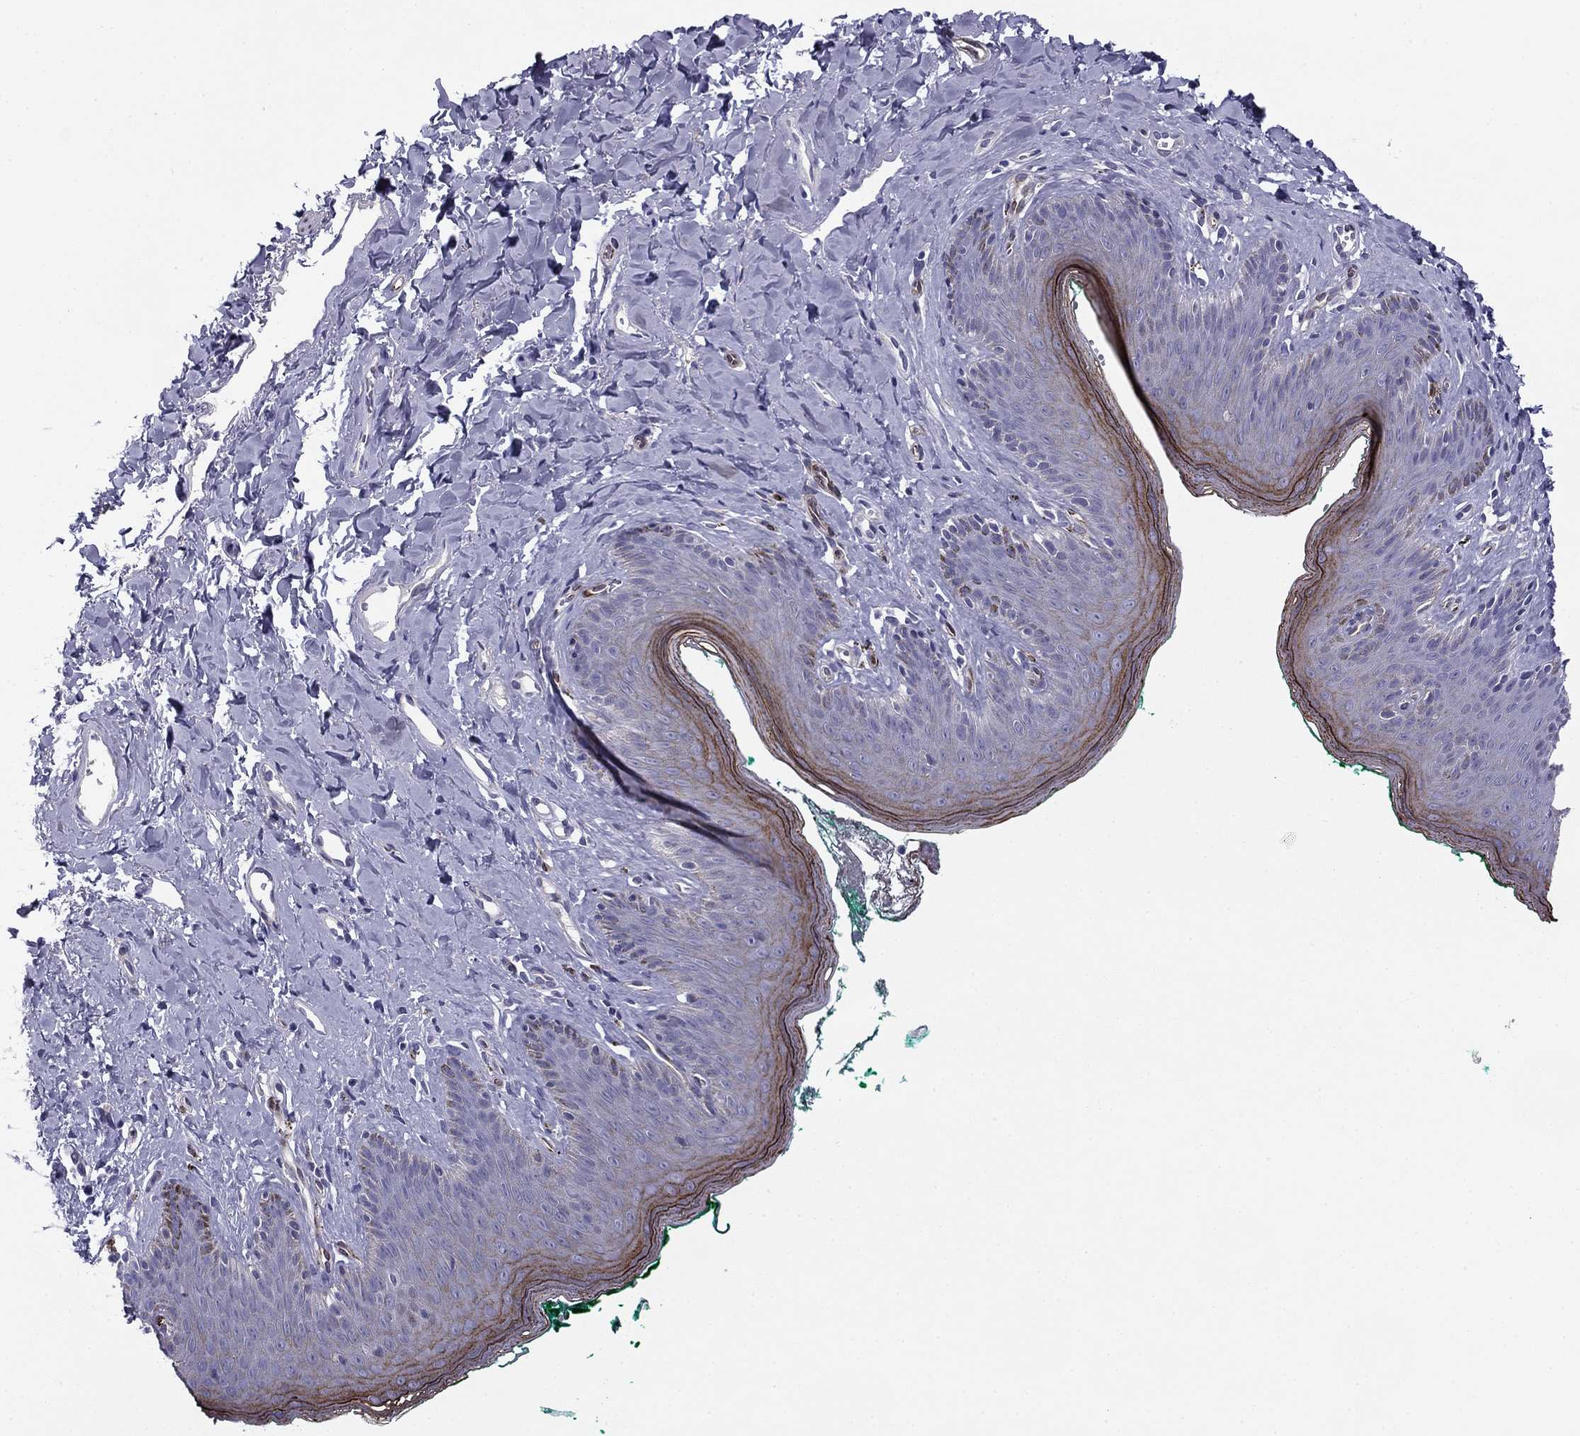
{"staining": {"intensity": "strong", "quantity": "<25%", "location": "cytoplasmic/membranous"}, "tissue": "skin", "cell_type": "Epidermal cells", "image_type": "normal", "snomed": [{"axis": "morphology", "description": "Normal tissue, NOS"}, {"axis": "topography", "description": "Vulva"}], "caption": "This is an image of immunohistochemistry staining of normal skin, which shows strong expression in the cytoplasmic/membranous of epidermal cells.", "gene": "ANKS4B", "patient": {"sex": "female", "age": 66}}